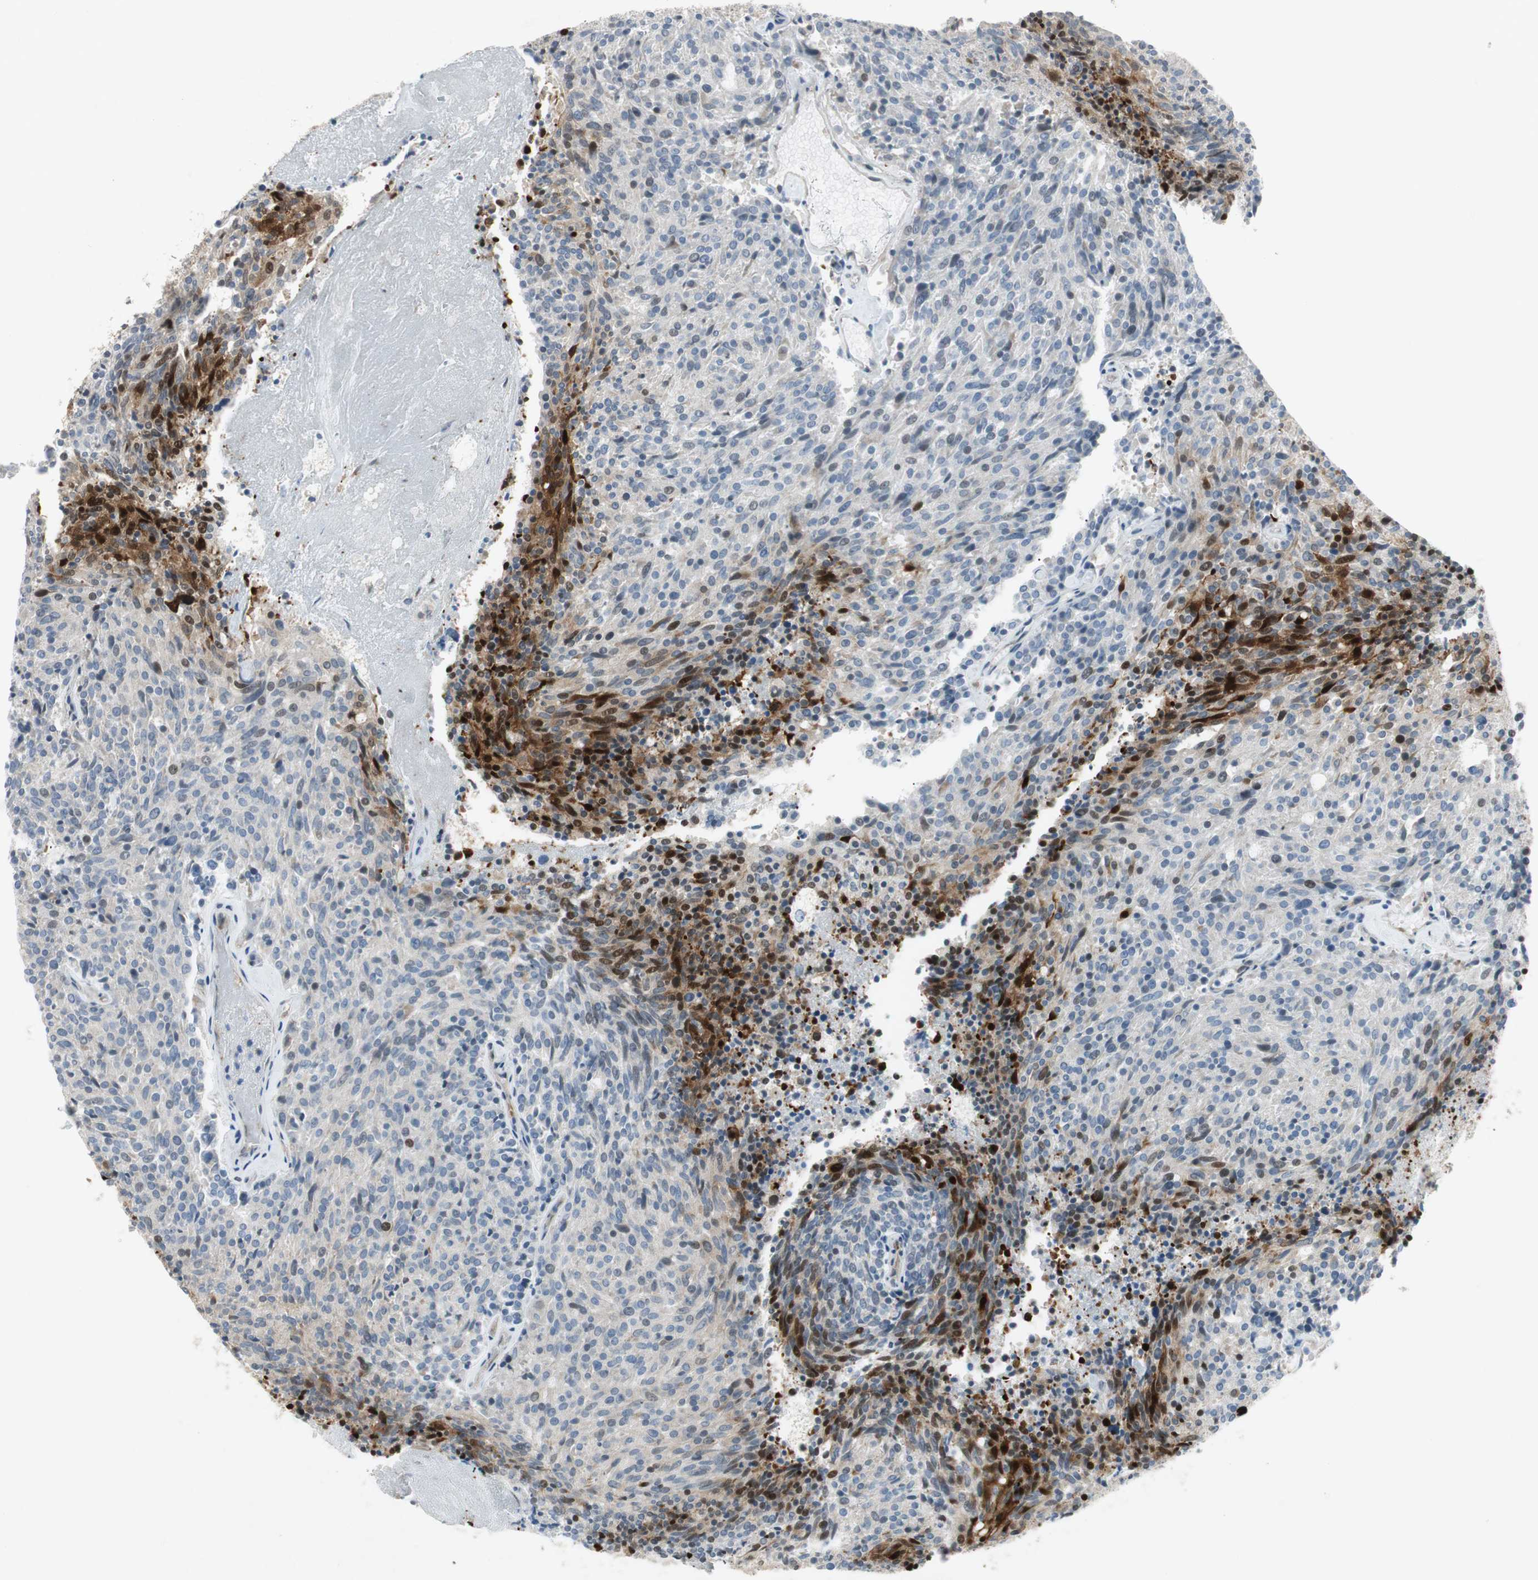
{"staining": {"intensity": "strong", "quantity": "25%-75%", "location": "nuclear"}, "tissue": "carcinoid", "cell_type": "Tumor cells", "image_type": "cancer", "snomed": [{"axis": "morphology", "description": "Carcinoid, malignant, NOS"}, {"axis": "topography", "description": "Pancreas"}], "caption": "Human carcinoid stained with a protein marker demonstrates strong staining in tumor cells.", "gene": "STON1-GTF2A1L", "patient": {"sex": "female", "age": 54}}